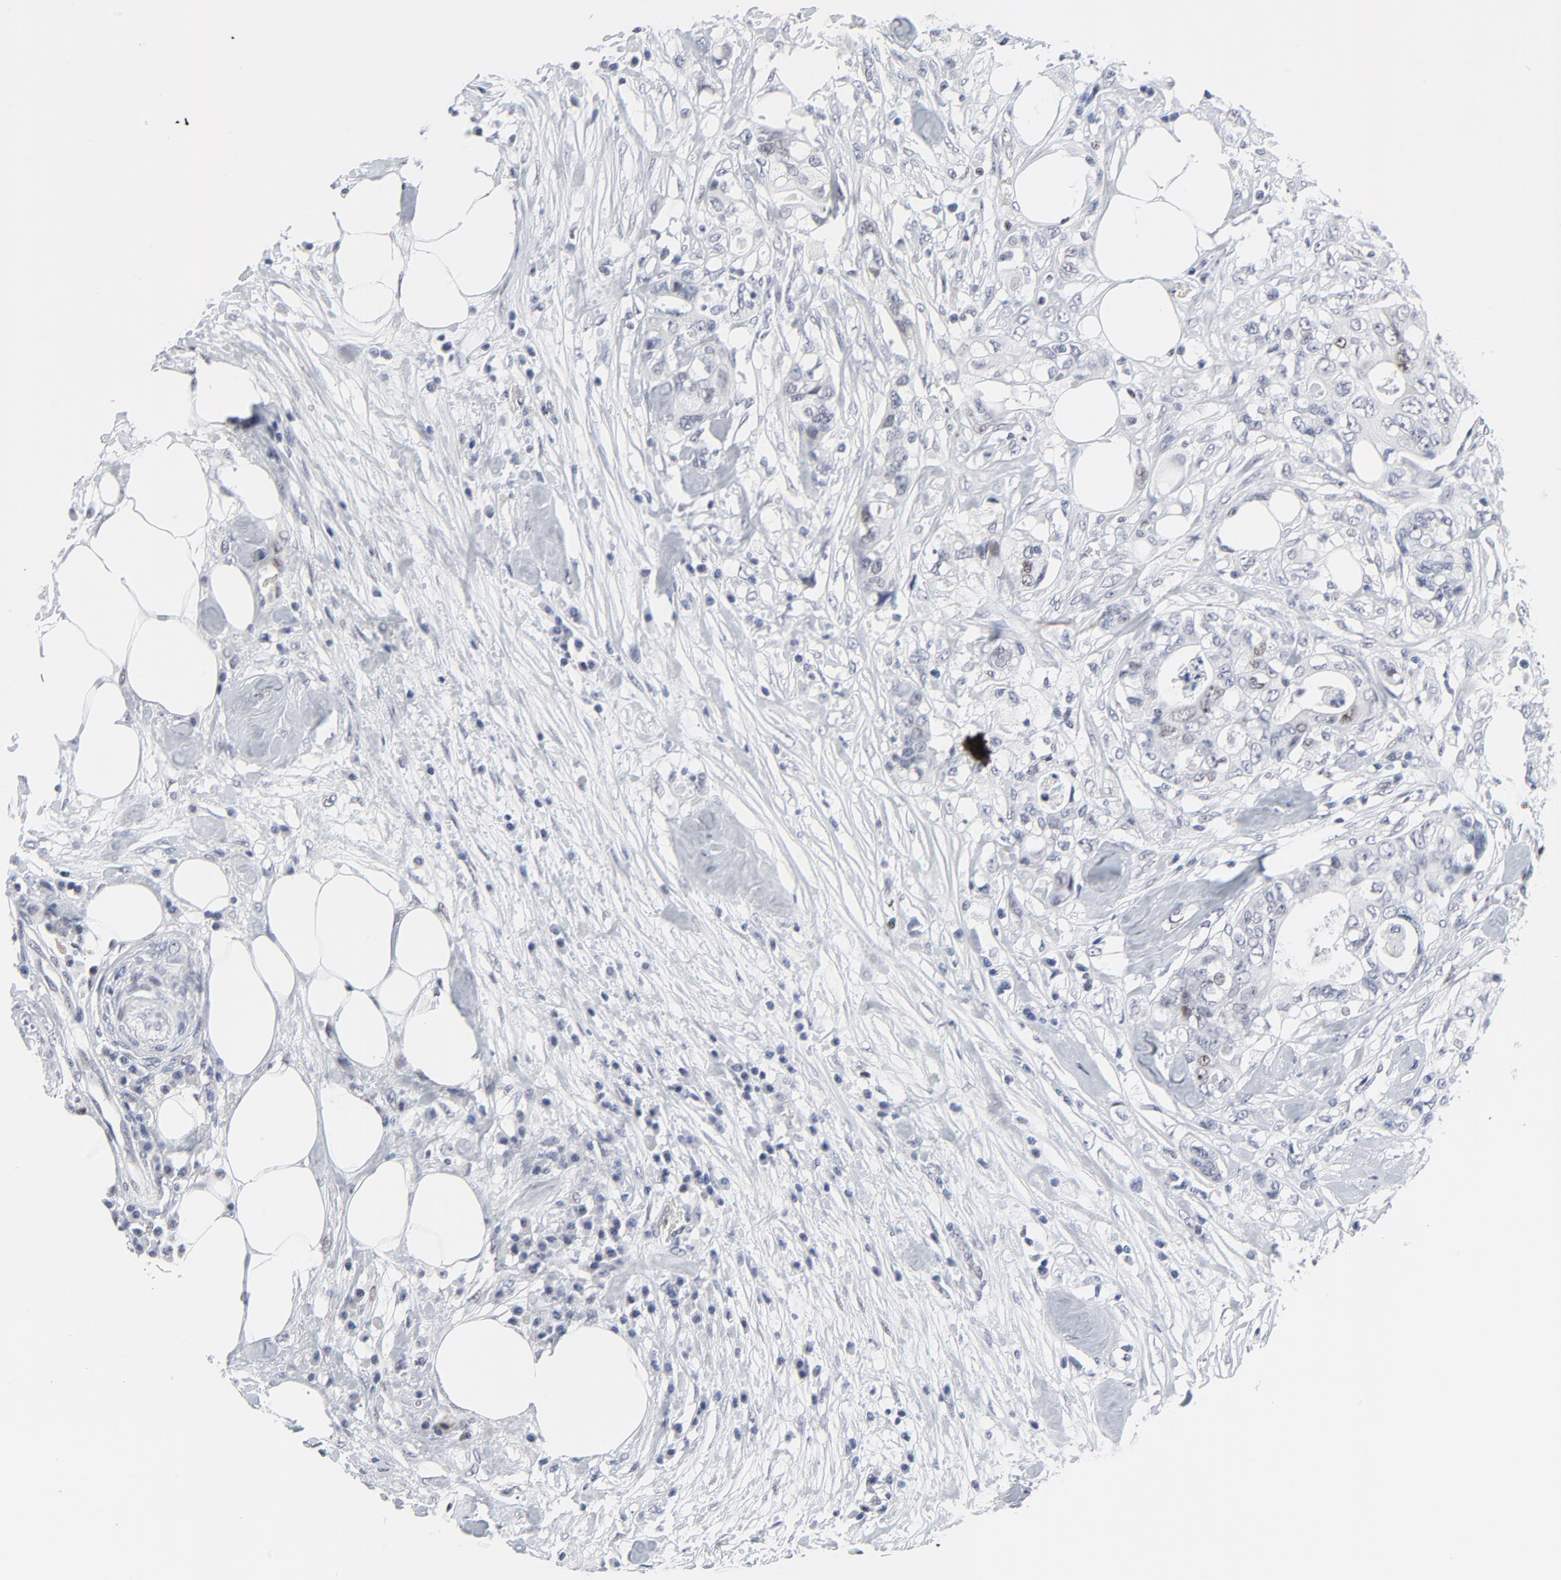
{"staining": {"intensity": "weak", "quantity": "<25%", "location": "nuclear"}, "tissue": "colorectal cancer", "cell_type": "Tumor cells", "image_type": "cancer", "snomed": [{"axis": "morphology", "description": "Adenocarcinoma, NOS"}, {"axis": "topography", "description": "Rectum"}], "caption": "High magnification brightfield microscopy of colorectal cancer (adenocarcinoma) stained with DAB (3,3'-diaminobenzidine) (brown) and counterstained with hematoxylin (blue): tumor cells show no significant staining.", "gene": "ZNF589", "patient": {"sex": "female", "age": 57}}